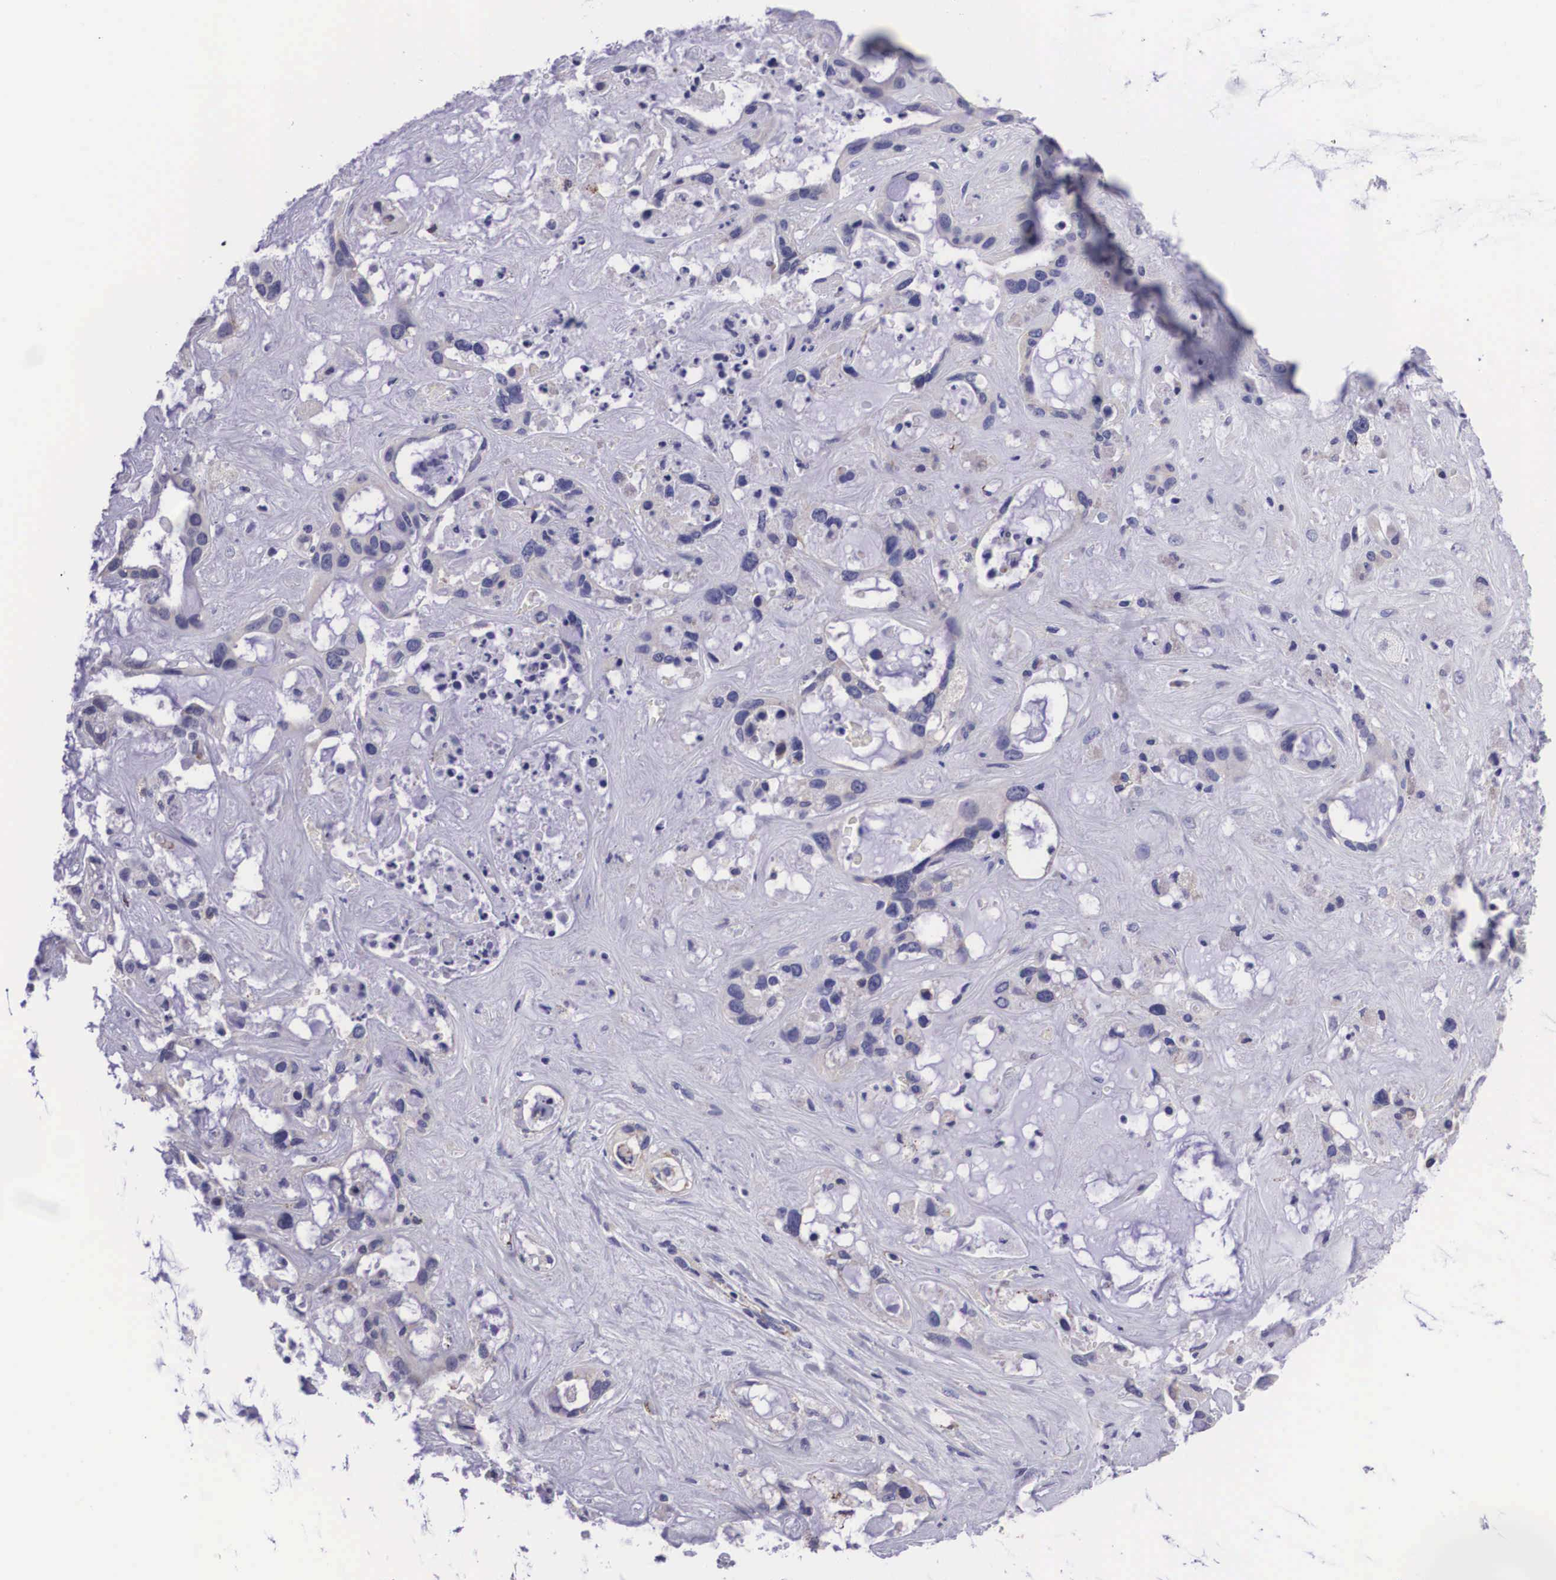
{"staining": {"intensity": "negative", "quantity": "none", "location": "none"}, "tissue": "liver cancer", "cell_type": "Tumor cells", "image_type": "cancer", "snomed": [{"axis": "morphology", "description": "Cholangiocarcinoma"}, {"axis": "topography", "description": "Liver"}], "caption": "This image is of cholangiocarcinoma (liver) stained with immunohistochemistry to label a protein in brown with the nuclei are counter-stained blue. There is no staining in tumor cells. (DAB IHC visualized using brightfield microscopy, high magnification).", "gene": "ARG2", "patient": {"sex": "female", "age": 65}}